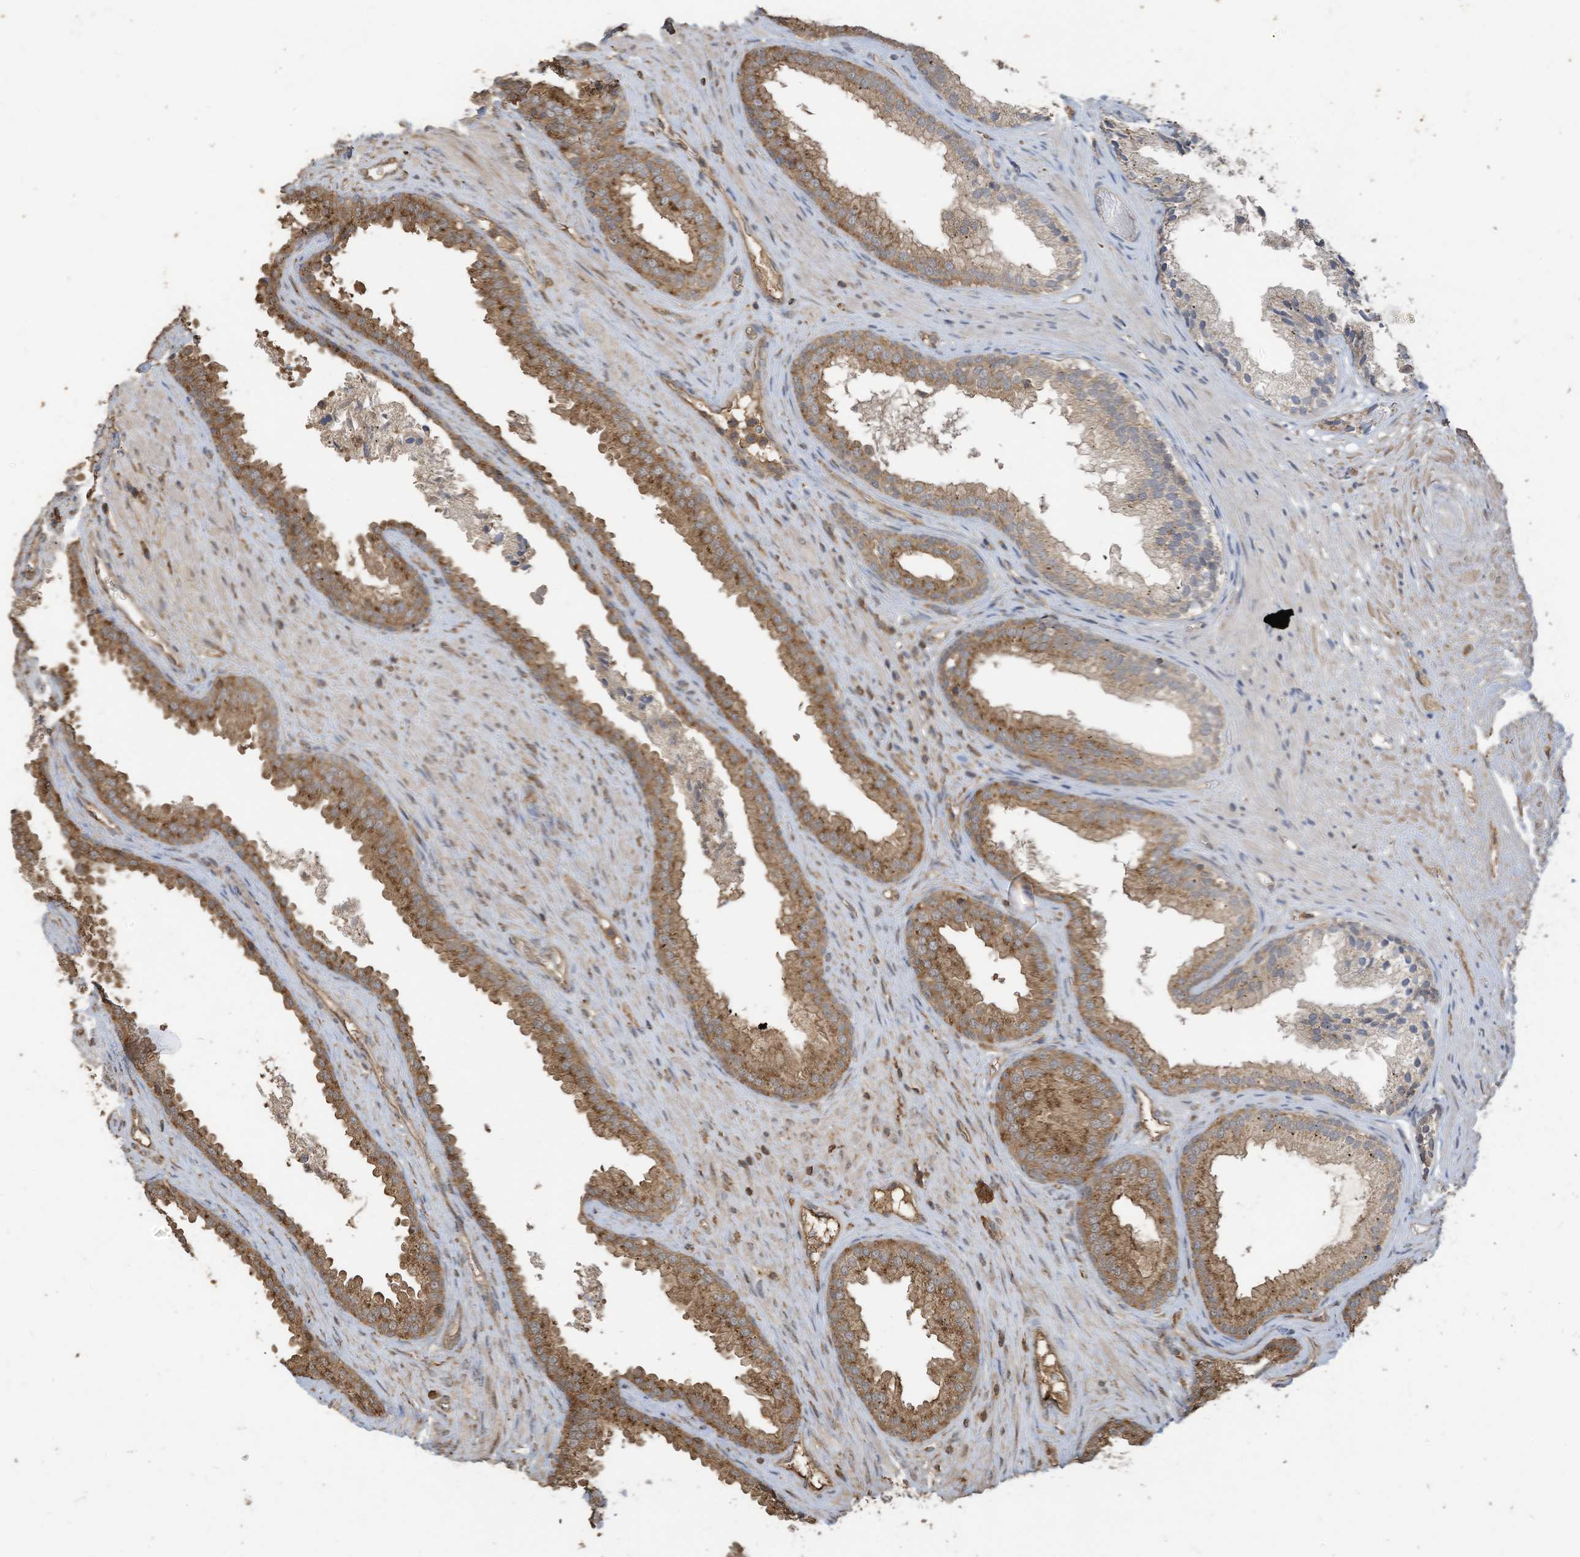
{"staining": {"intensity": "moderate", "quantity": ">75%", "location": "cytoplasmic/membranous"}, "tissue": "prostate", "cell_type": "Glandular cells", "image_type": "normal", "snomed": [{"axis": "morphology", "description": "Normal tissue, NOS"}, {"axis": "topography", "description": "Prostate"}], "caption": "The histopathology image exhibits staining of normal prostate, revealing moderate cytoplasmic/membranous protein expression (brown color) within glandular cells.", "gene": "COX10", "patient": {"sex": "male", "age": 76}}